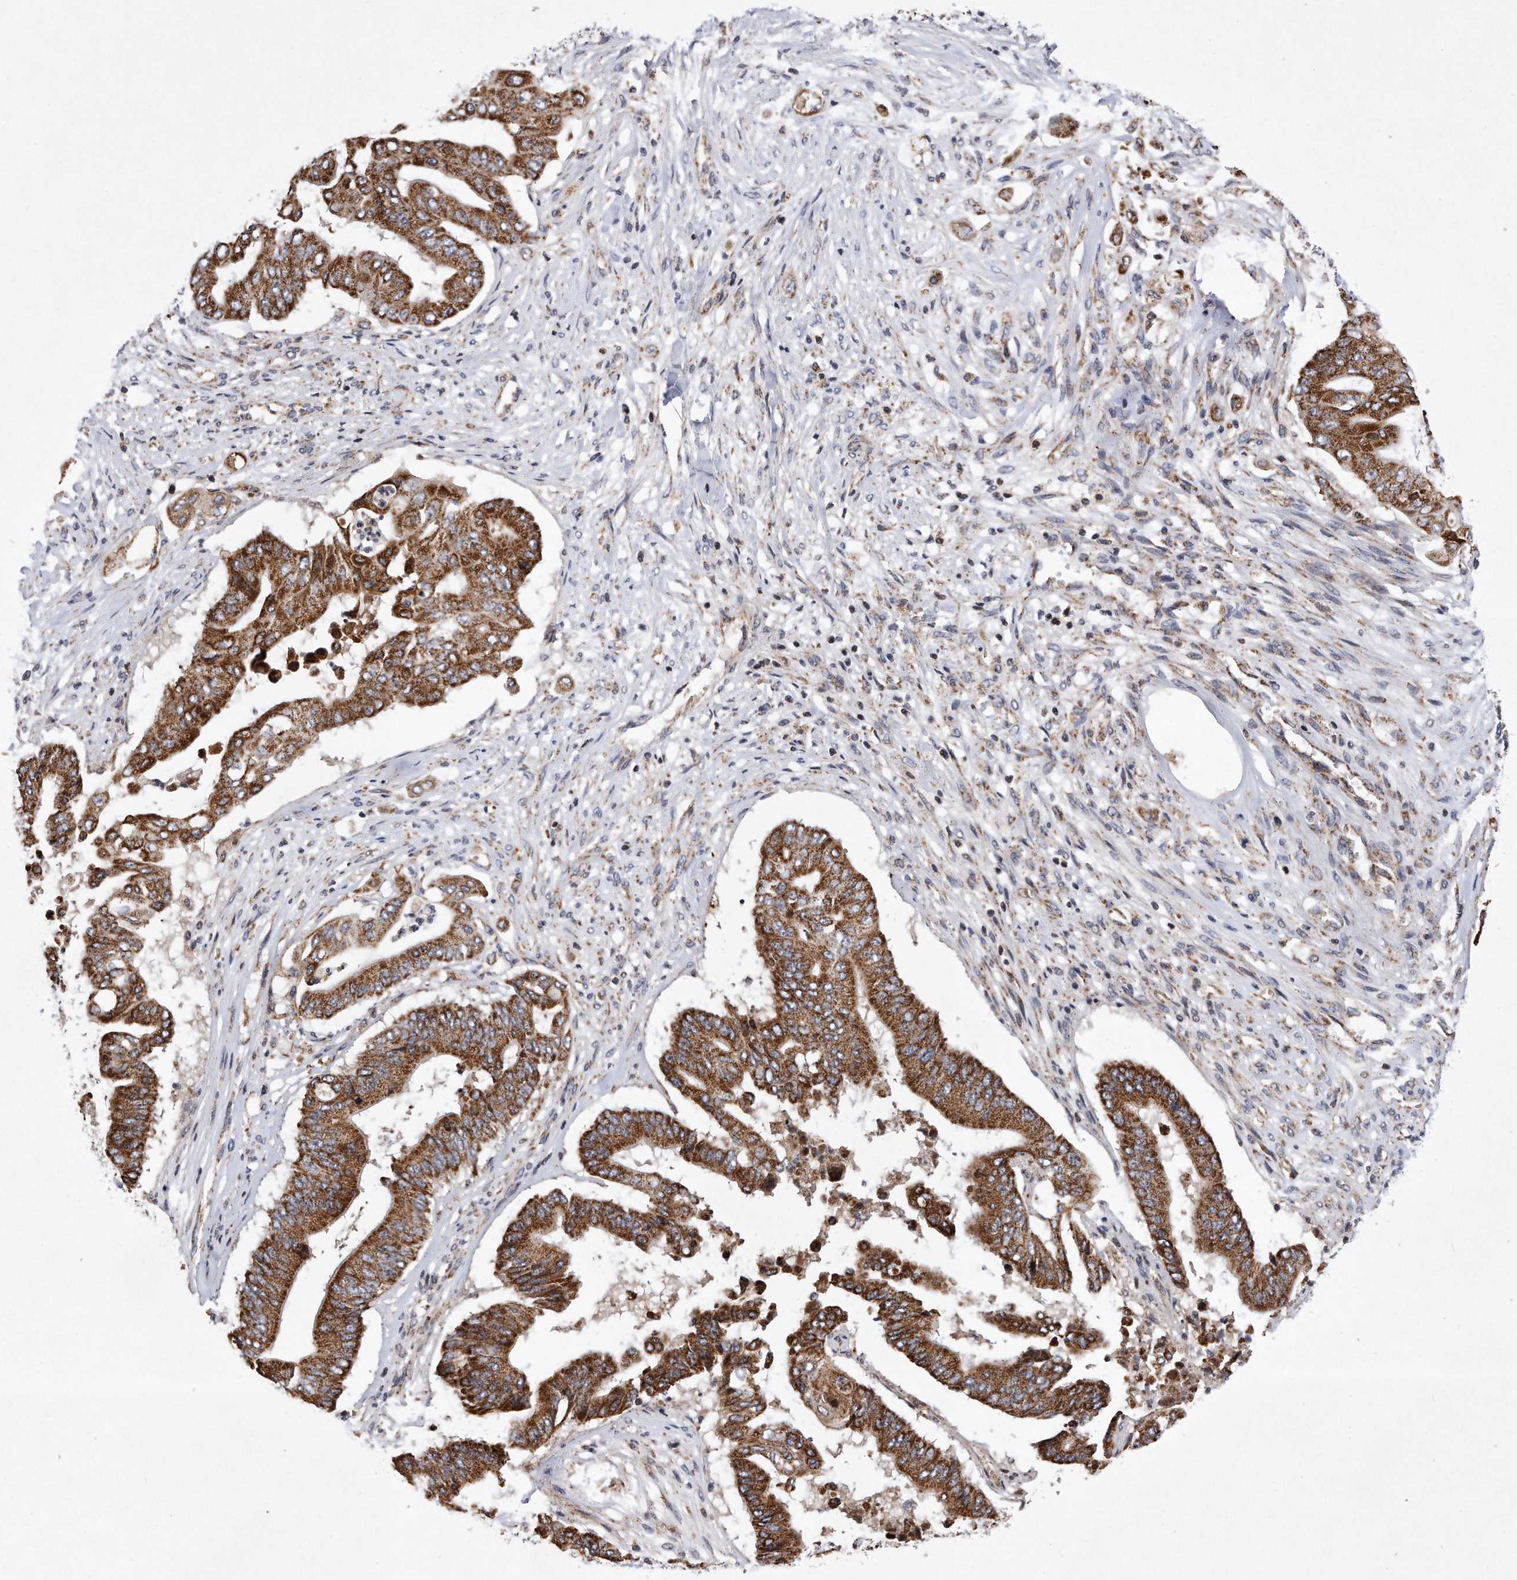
{"staining": {"intensity": "strong", "quantity": ">75%", "location": "cytoplasmic/membranous"}, "tissue": "pancreatic cancer", "cell_type": "Tumor cells", "image_type": "cancer", "snomed": [{"axis": "morphology", "description": "Adenocarcinoma, NOS"}, {"axis": "topography", "description": "Pancreas"}], "caption": "IHC photomicrograph of adenocarcinoma (pancreatic) stained for a protein (brown), which shows high levels of strong cytoplasmic/membranous staining in approximately >75% of tumor cells.", "gene": "PPP5C", "patient": {"sex": "female", "age": 77}}